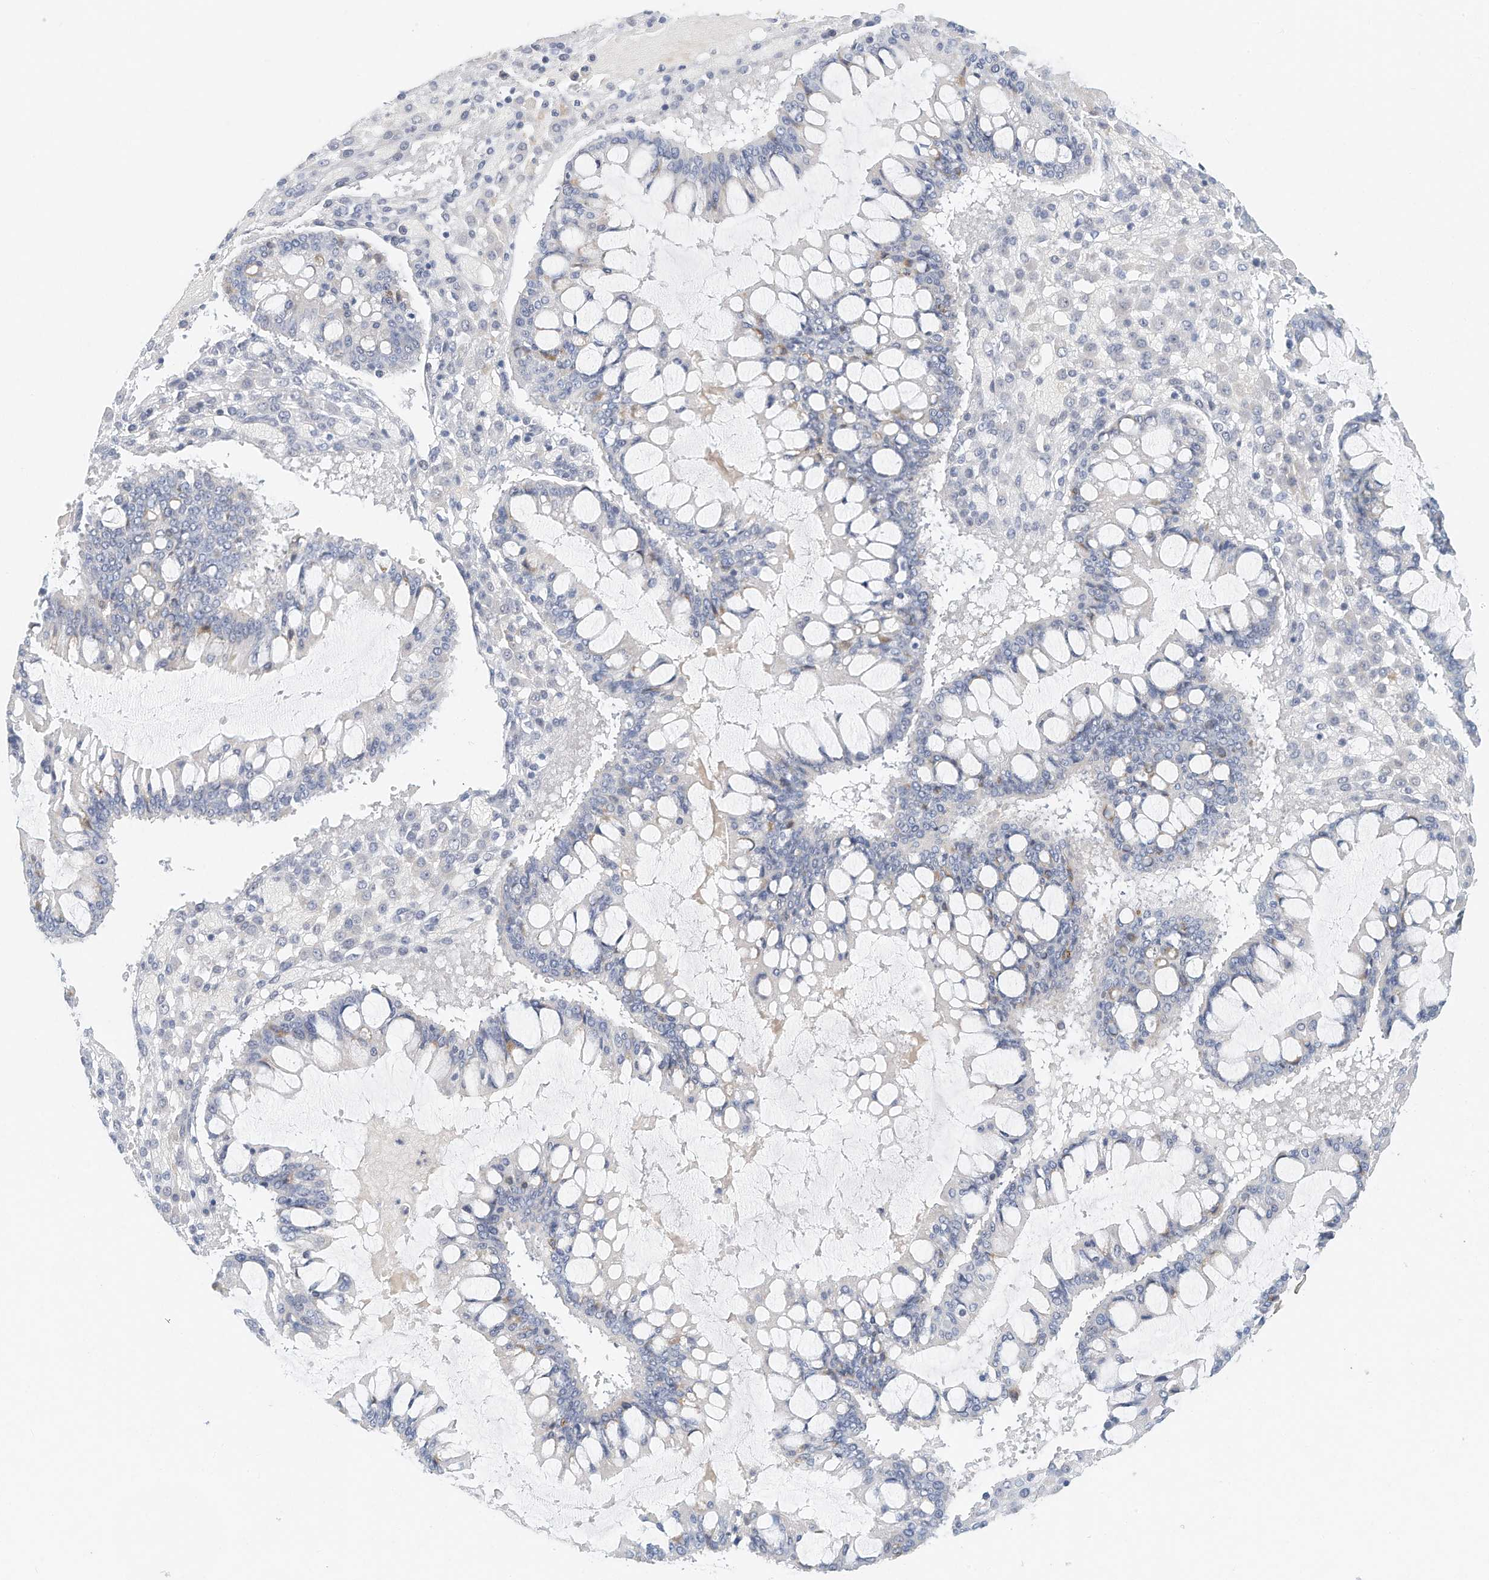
{"staining": {"intensity": "negative", "quantity": "none", "location": "none"}, "tissue": "ovarian cancer", "cell_type": "Tumor cells", "image_type": "cancer", "snomed": [{"axis": "morphology", "description": "Cystadenocarcinoma, mucinous, NOS"}, {"axis": "topography", "description": "Ovary"}], "caption": "Human mucinous cystadenocarcinoma (ovarian) stained for a protein using immunohistochemistry demonstrates no staining in tumor cells.", "gene": "MICAL1", "patient": {"sex": "female", "age": 73}}